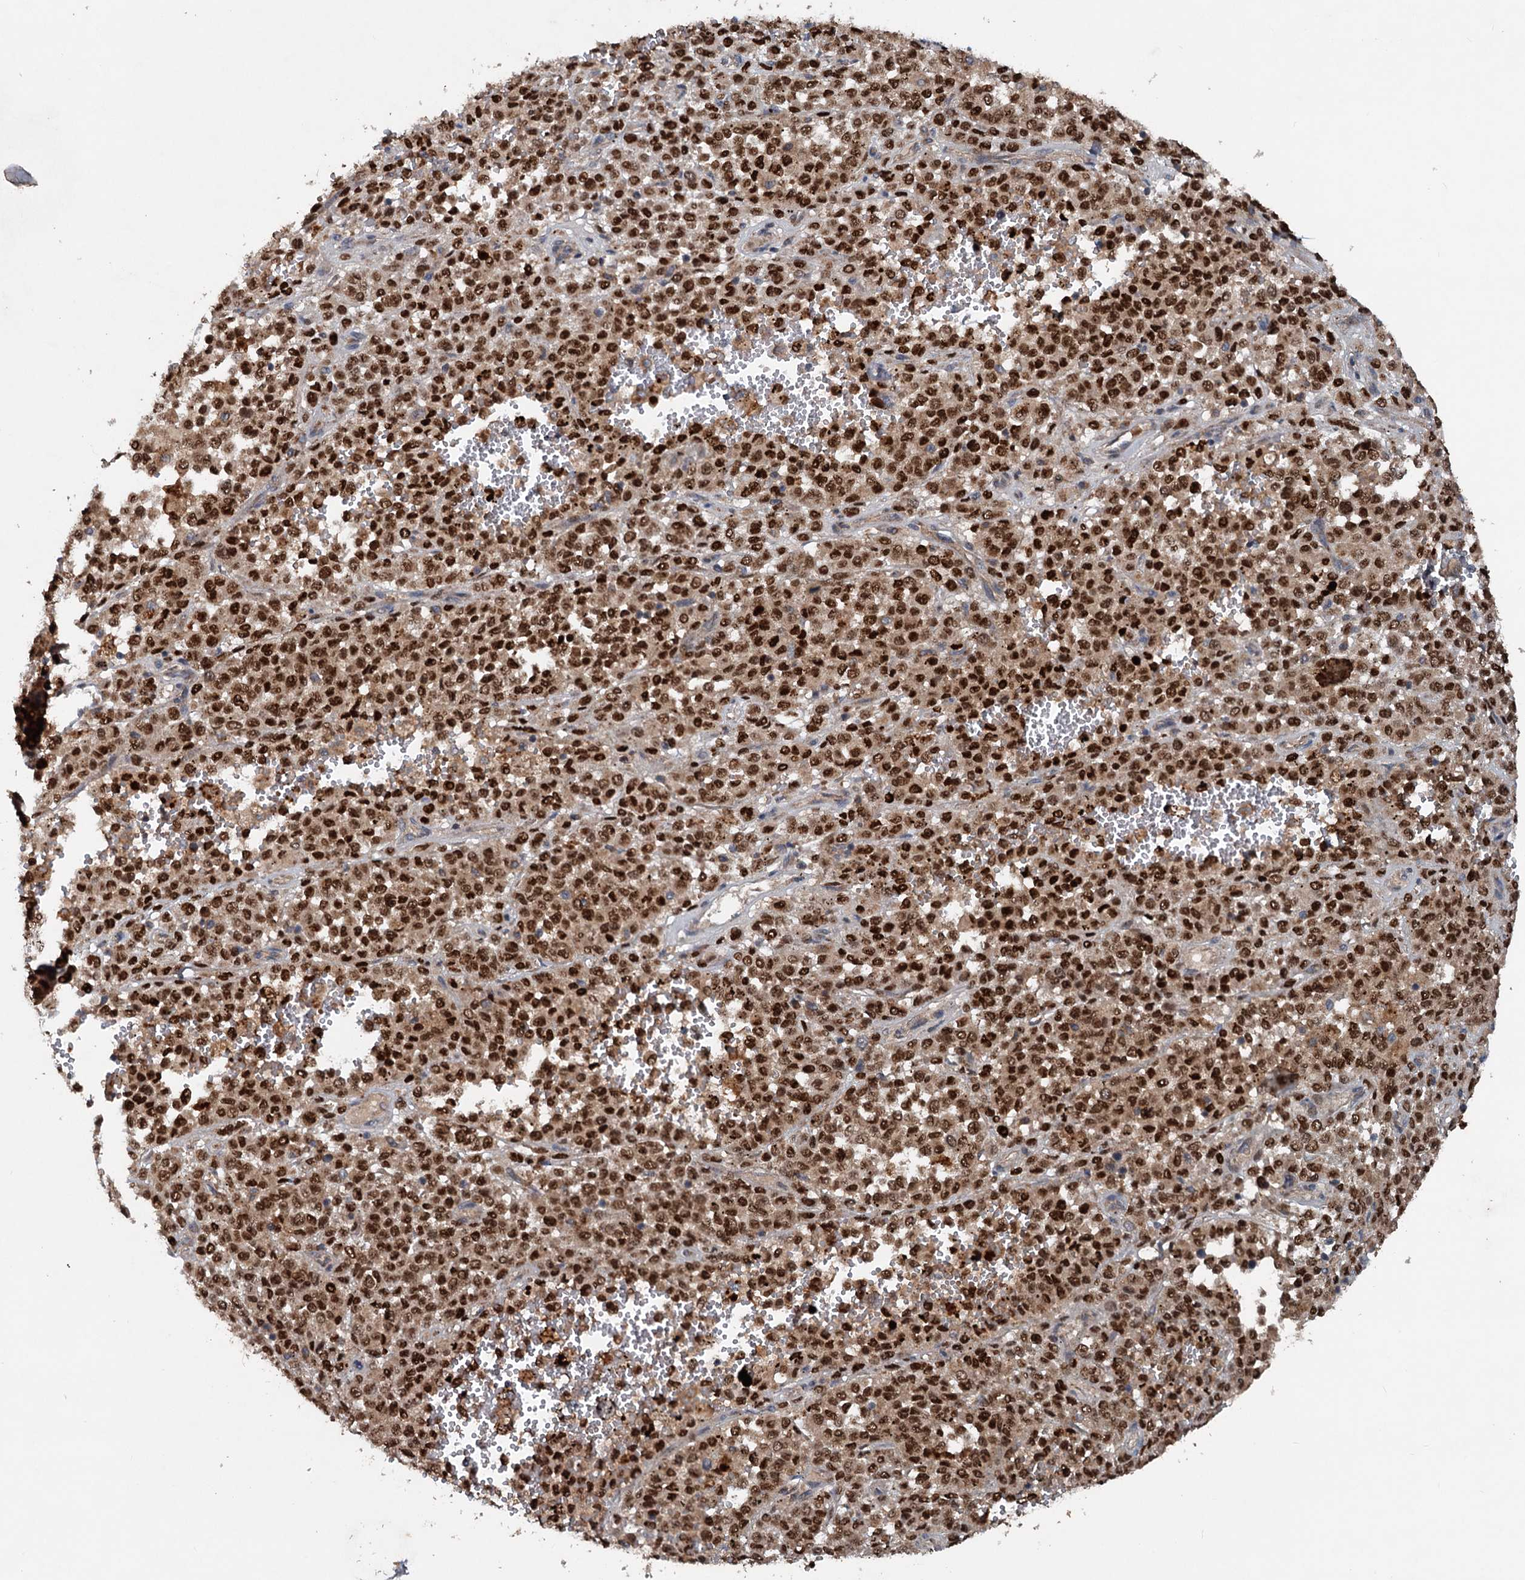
{"staining": {"intensity": "strong", "quantity": ">75%", "location": "nuclear"}, "tissue": "melanoma", "cell_type": "Tumor cells", "image_type": "cancer", "snomed": [{"axis": "morphology", "description": "Malignant melanoma, Metastatic site"}, {"axis": "topography", "description": "Pancreas"}], "caption": "IHC image of neoplastic tissue: human malignant melanoma (metastatic site) stained using IHC displays high levels of strong protein expression localized specifically in the nuclear of tumor cells, appearing as a nuclear brown color.", "gene": "N4BP2L2", "patient": {"sex": "female", "age": 30}}